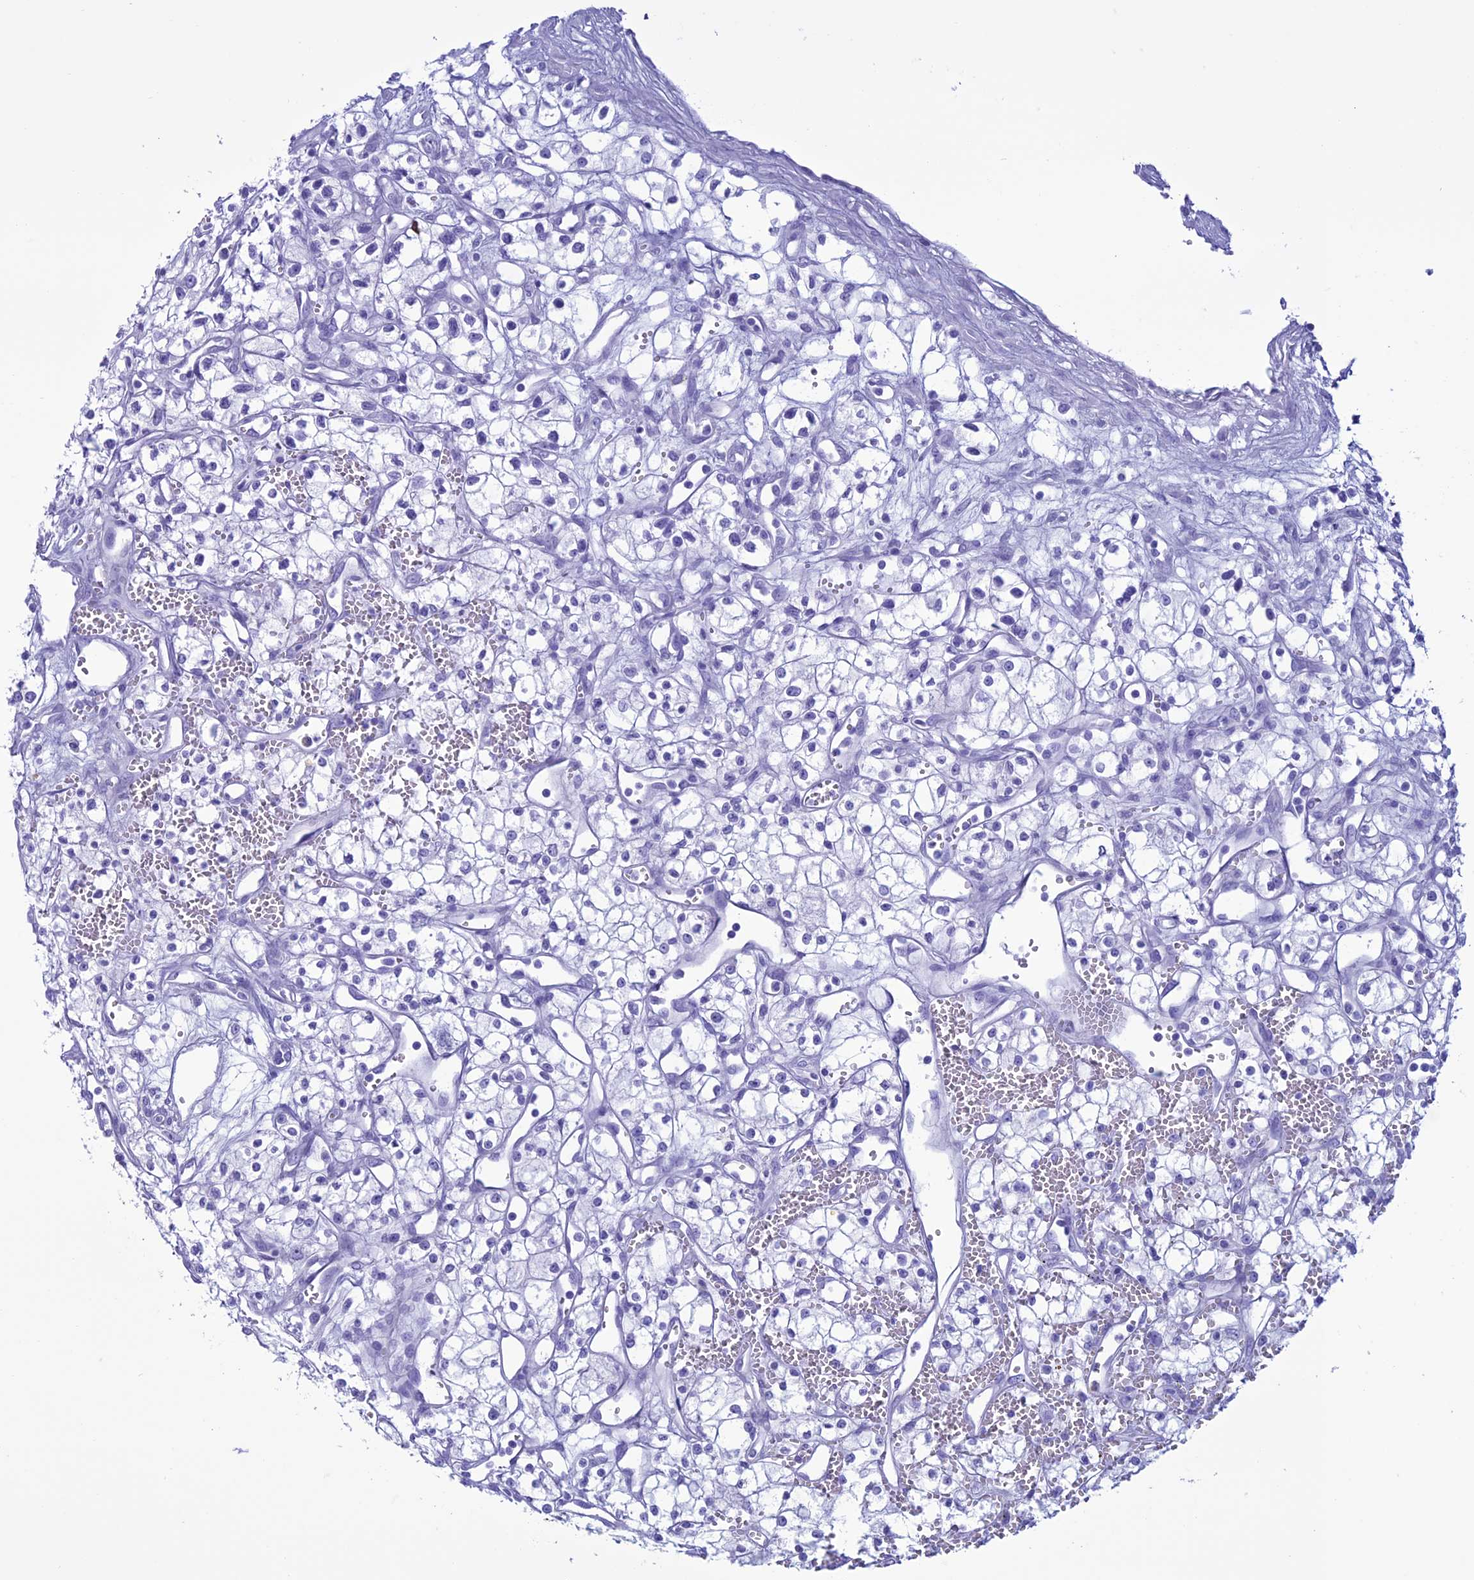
{"staining": {"intensity": "negative", "quantity": "none", "location": "none"}, "tissue": "renal cancer", "cell_type": "Tumor cells", "image_type": "cancer", "snomed": [{"axis": "morphology", "description": "Adenocarcinoma, NOS"}, {"axis": "topography", "description": "Kidney"}], "caption": "A high-resolution image shows immunohistochemistry staining of renal adenocarcinoma, which displays no significant positivity in tumor cells.", "gene": "MZB1", "patient": {"sex": "male", "age": 59}}